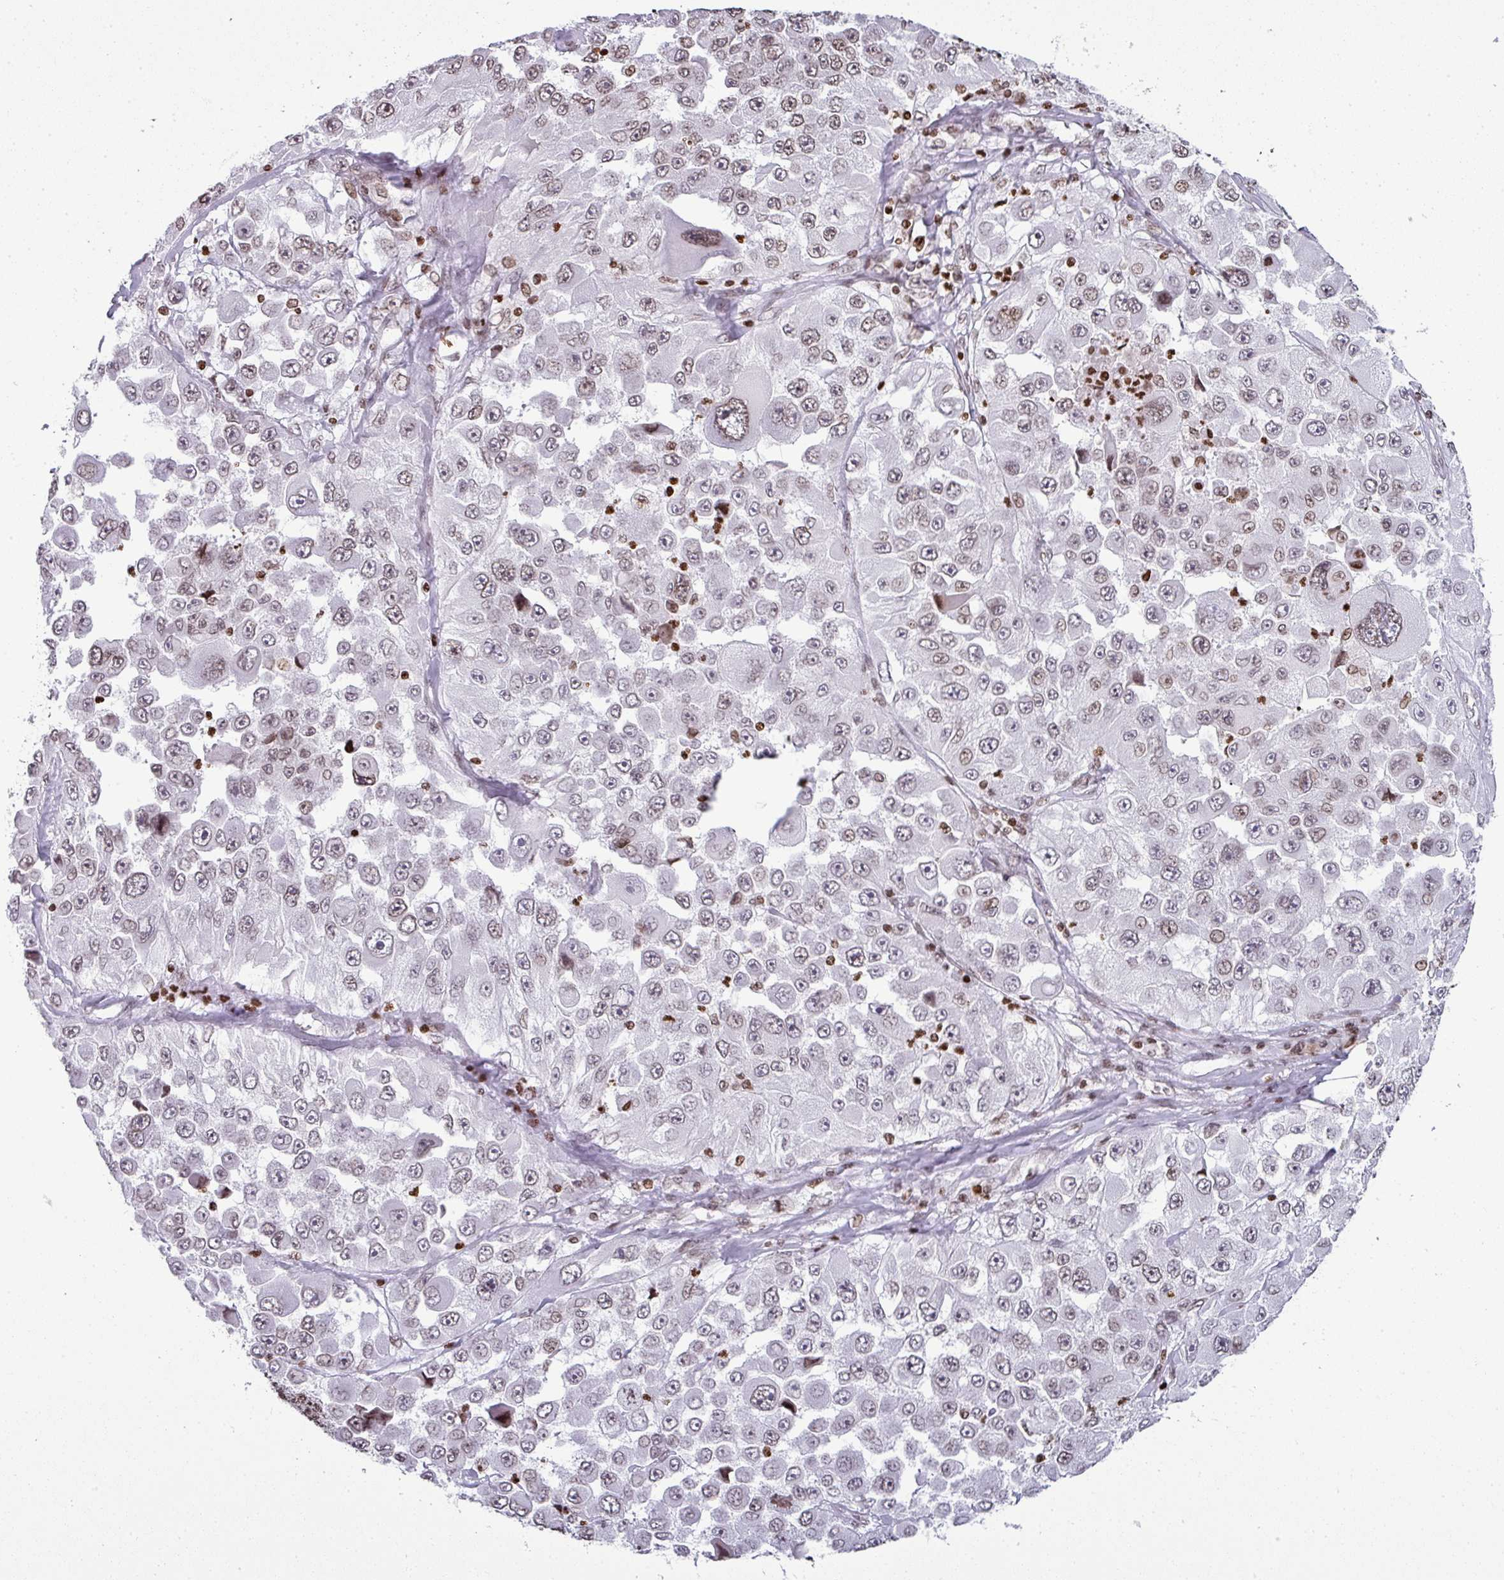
{"staining": {"intensity": "weak", "quantity": "25%-75%", "location": "nuclear"}, "tissue": "melanoma", "cell_type": "Tumor cells", "image_type": "cancer", "snomed": [{"axis": "morphology", "description": "Malignant melanoma, Metastatic site"}, {"axis": "topography", "description": "Lymph node"}], "caption": "There is low levels of weak nuclear positivity in tumor cells of melanoma, as demonstrated by immunohistochemical staining (brown color).", "gene": "RASL11A", "patient": {"sex": "male", "age": 62}}